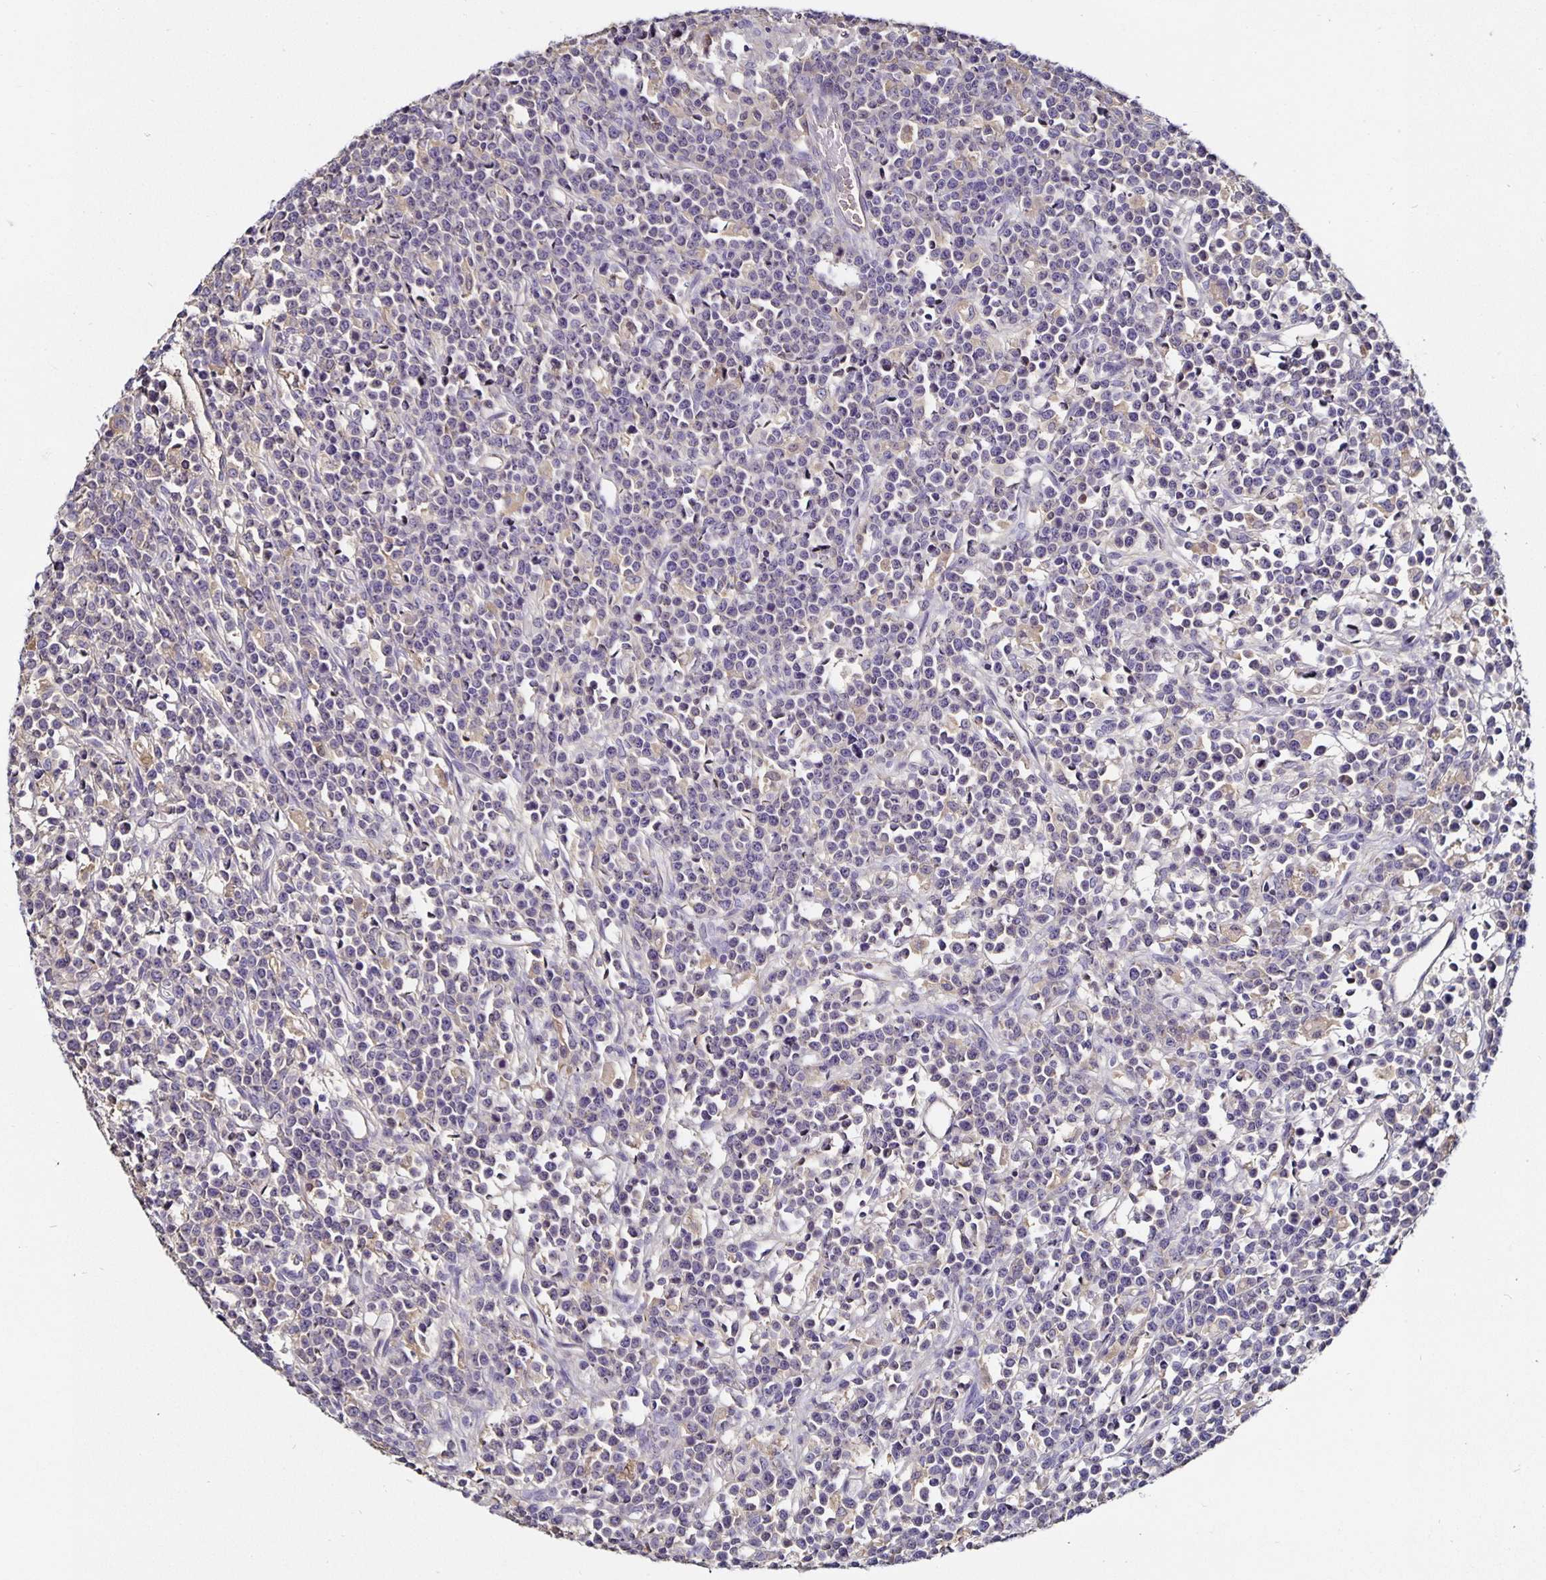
{"staining": {"intensity": "negative", "quantity": "none", "location": "none"}, "tissue": "lymphoma", "cell_type": "Tumor cells", "image_type": "cancer", "snomed": [{"axis": "morphology", "description": "Malignant lymphoma, non-Hodgkin's type, High grade"}, {"axis": "topography", "description": "Ovary"}], "caption": "An image of human lymphoma is negative for staining in tumor cells. (Immunohistochemistry, brightfield microscopy, high magnification).", "gene": "TTR", "patient": {"sex": "female", "age": 56}}